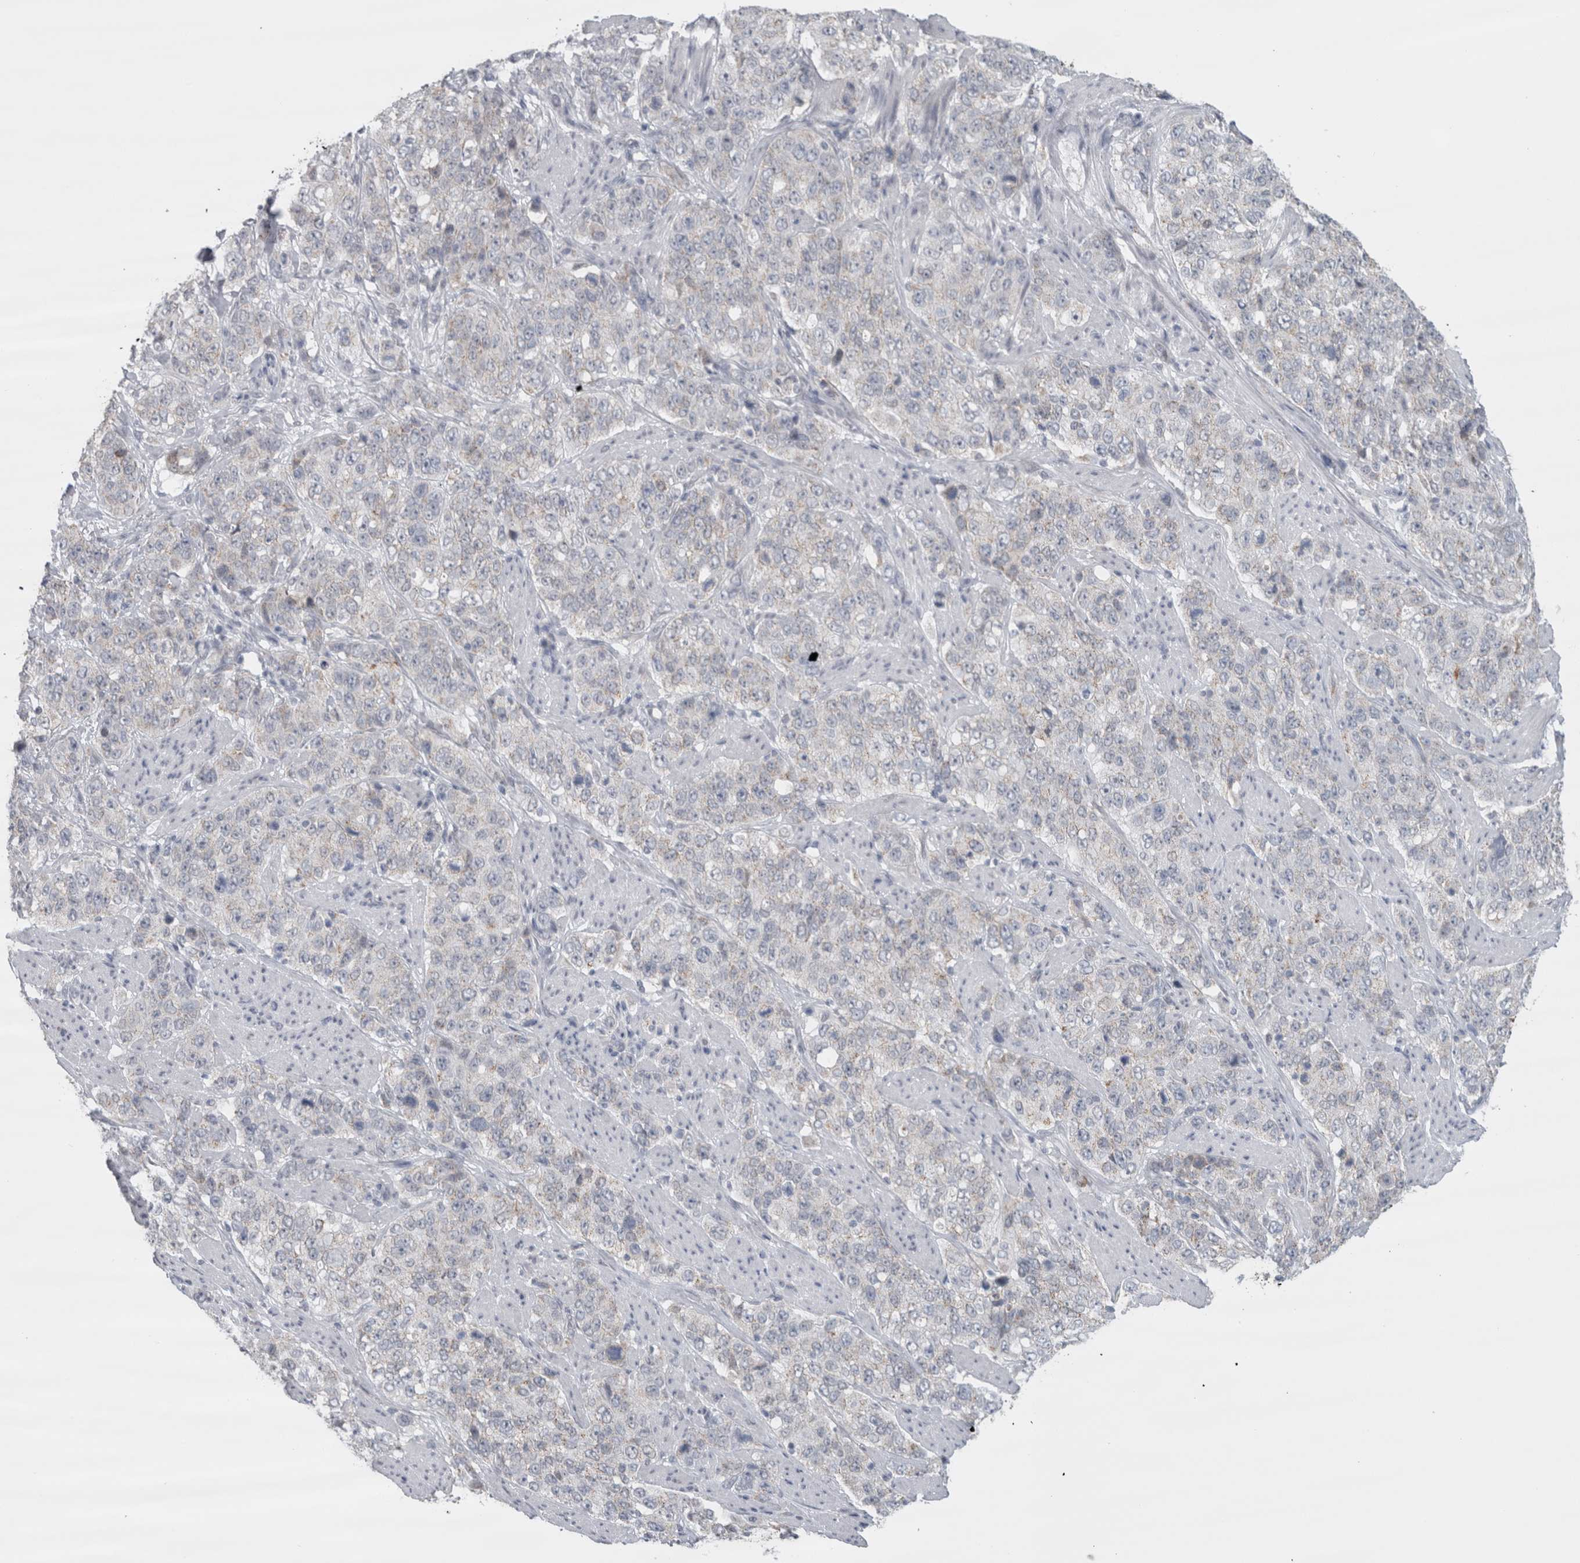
{"staining": {"intensity": "negative", "quantity": "none", "location": "none"}, "tissue": "stomach cancer", "cell_type": "Tumor cells", "image_type": "cancer", "snomed": [{"axis": "morphology", "description": "Adenocarcinoma, NOS"}, {"axis": "topography", "description": "Stomach"}], "caption": "Stomach cancer (adenocarcinoma) was stained to show a protein in brown. There is no significant staining in tumor cells.", "gene": "PLIN1", "patient": {"sex": "male", "age": 48}}